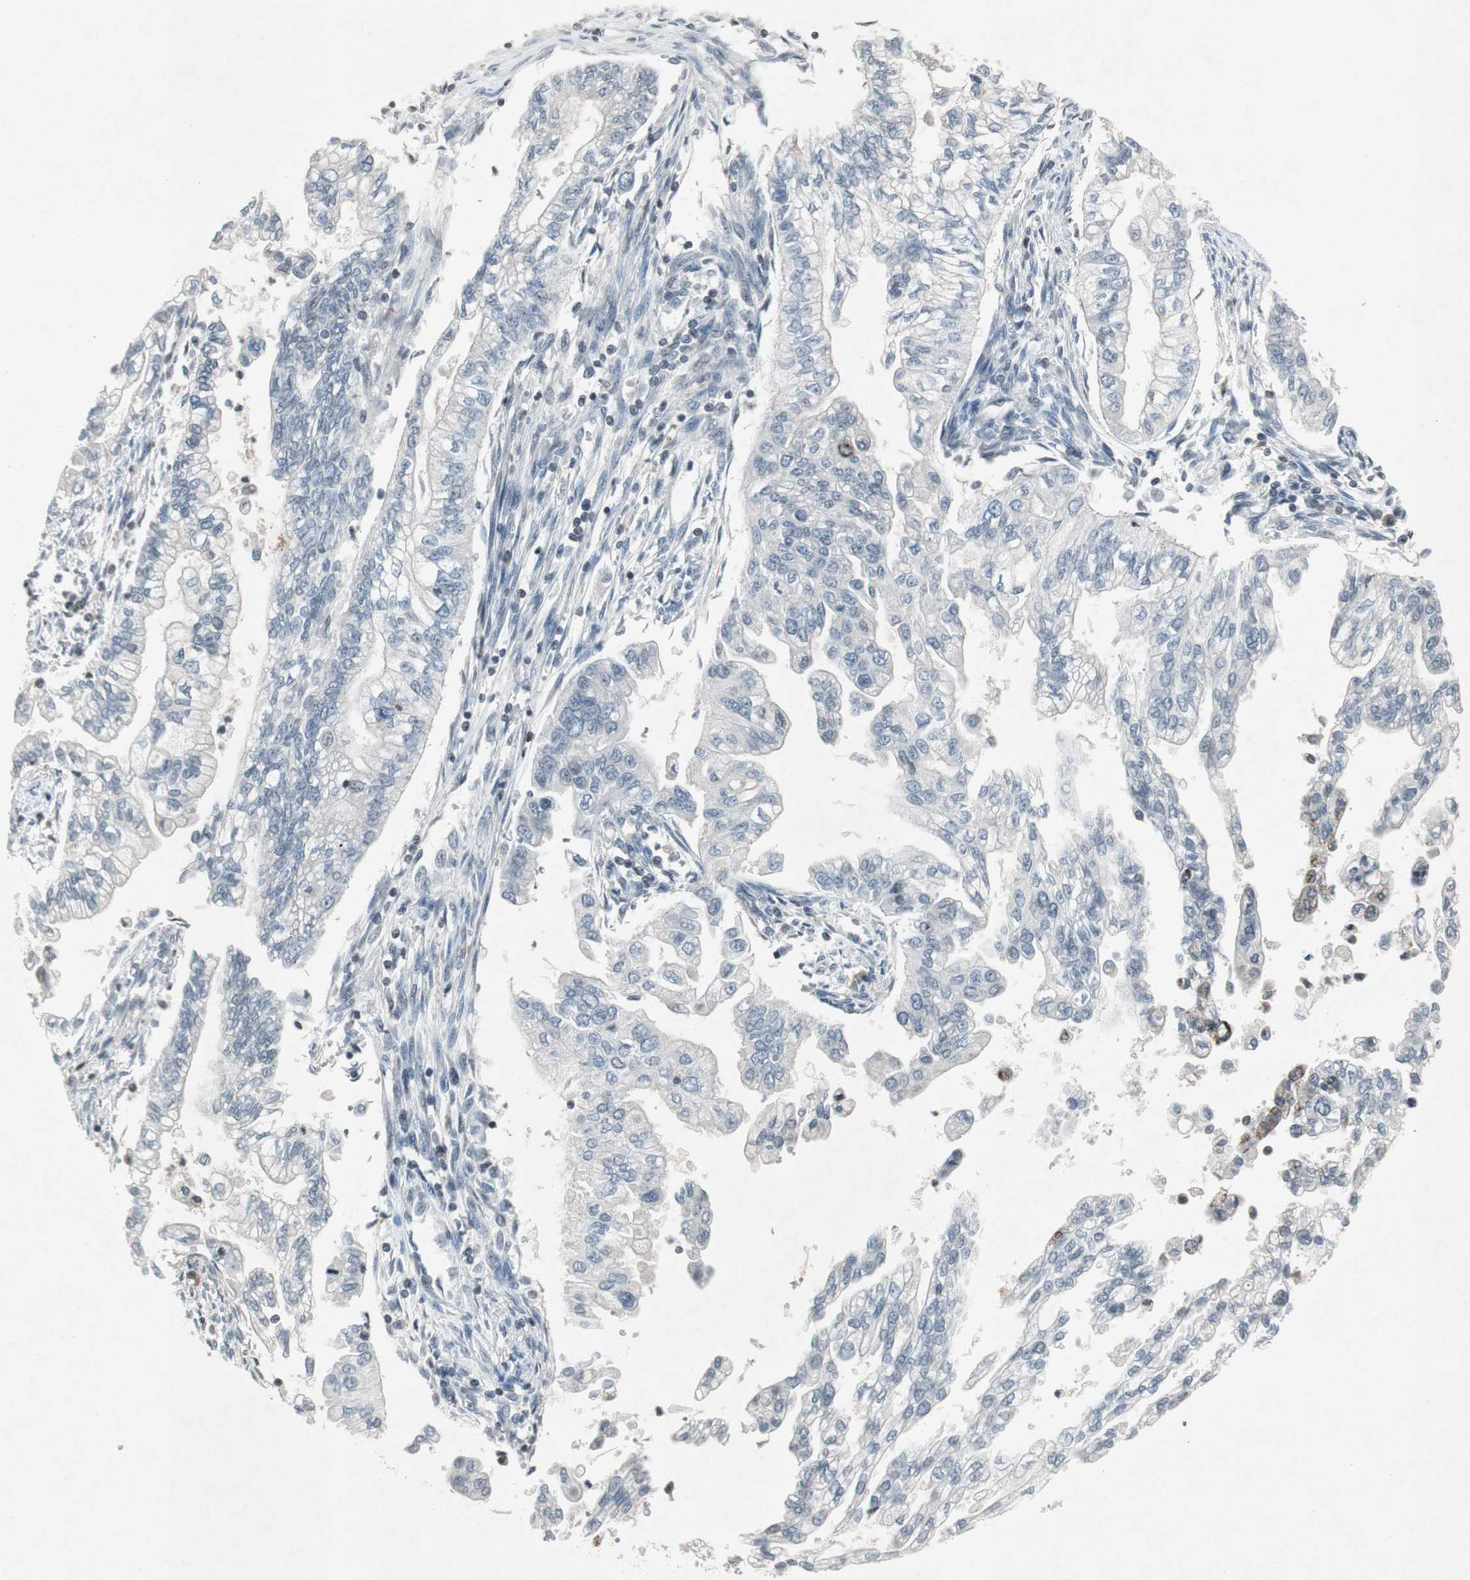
{"staining": {"intensity": "moderate", "quantity": "<25%", "location": "cytoplasmic/membranous"}, "tissue": "pancreatic cancer", "cell_type": "Tumor cells", "image_type": "cancer", "snomed": [{"axis": "morphology", "description": "Normal tissue, NOS"}, {"axis": "topography", "description": "Pancreas"}], "caption": "Moderate cytoplasmic/membranous expression is seen in about <25% of tumor cells in pancreatic cancer.", "gene": "ARG2", "patient": {"sex": "male", "age": 42}}